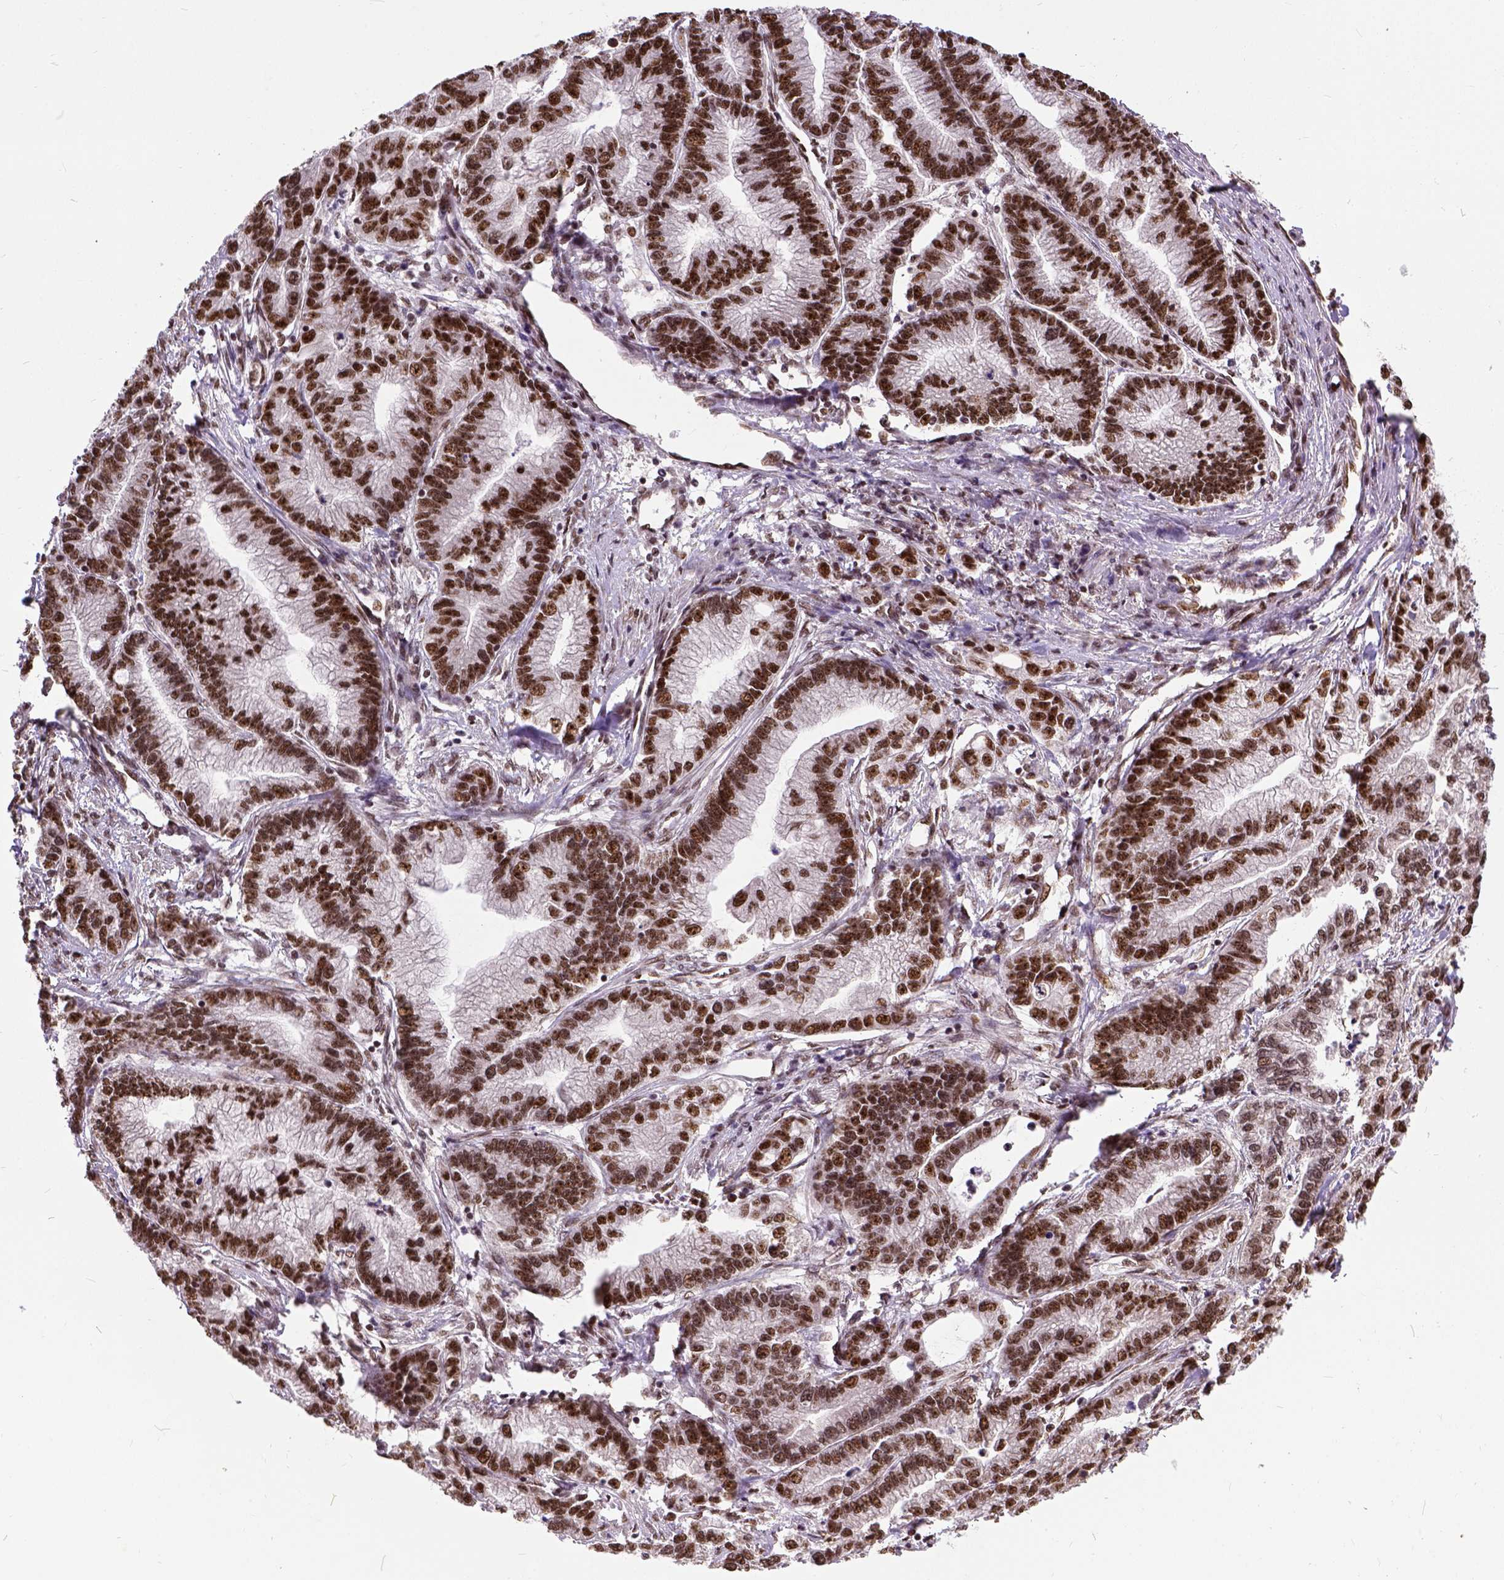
{"staining": {"intensity": "strong", "quantity": ">75%", "location": "nuclear"}, "tissue": "stomach cancer", "cell_type": "Tumor cells", "image_type": "cancer", "snomed": [{"axis": "morphology", "description": "Adenocarcinoma, NOS"}, {"axis": "topography", "description": "Stomach"}], "caption": "This is a histology image of immunohistochemistry (IHC) staining of stomach cancer (adenocarcinoma), which shows strong expression in the nuclear of tumor cells.", "gene": "NACC1", "patient": {"sex": "male", "age": 83}}